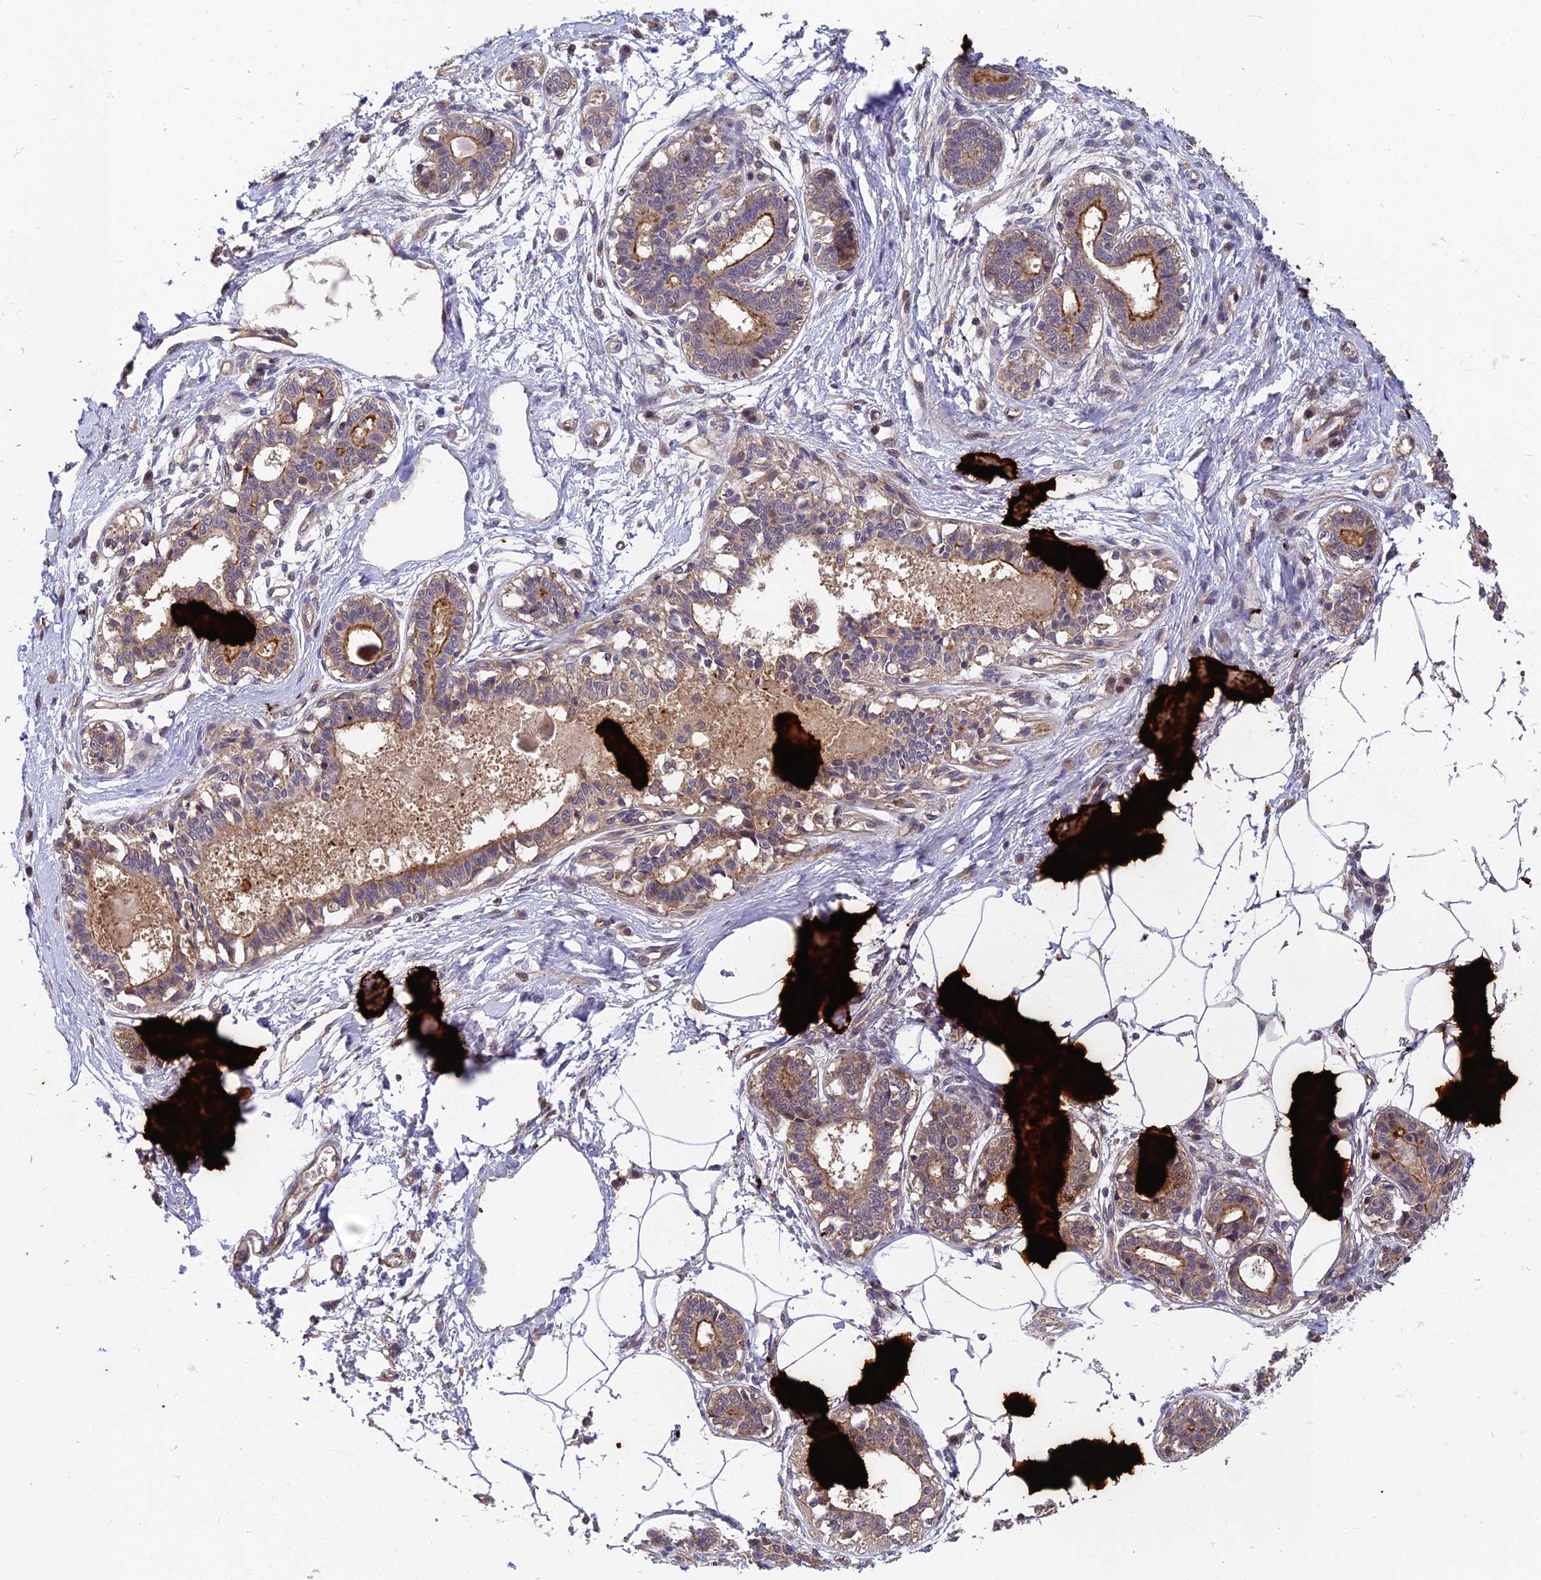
{"staining": {"intensity": "negative", "quantity": "none", "location": "none"}, "tissue": "breast", "cell_type": "Adipocytes", "image_type": "normal", "snomed": [{"axis": "morphology", "description": "Normal tissue, NOS"}, {"axis": "topography", "description": "Breast"}], "caption": "This is an immunohistochemistry (IHC) micrograph of benign breast. There is no staining in adipocytes.", "gene": "PIKFYVE", "patient": {"sex": "female", "age": 45}}